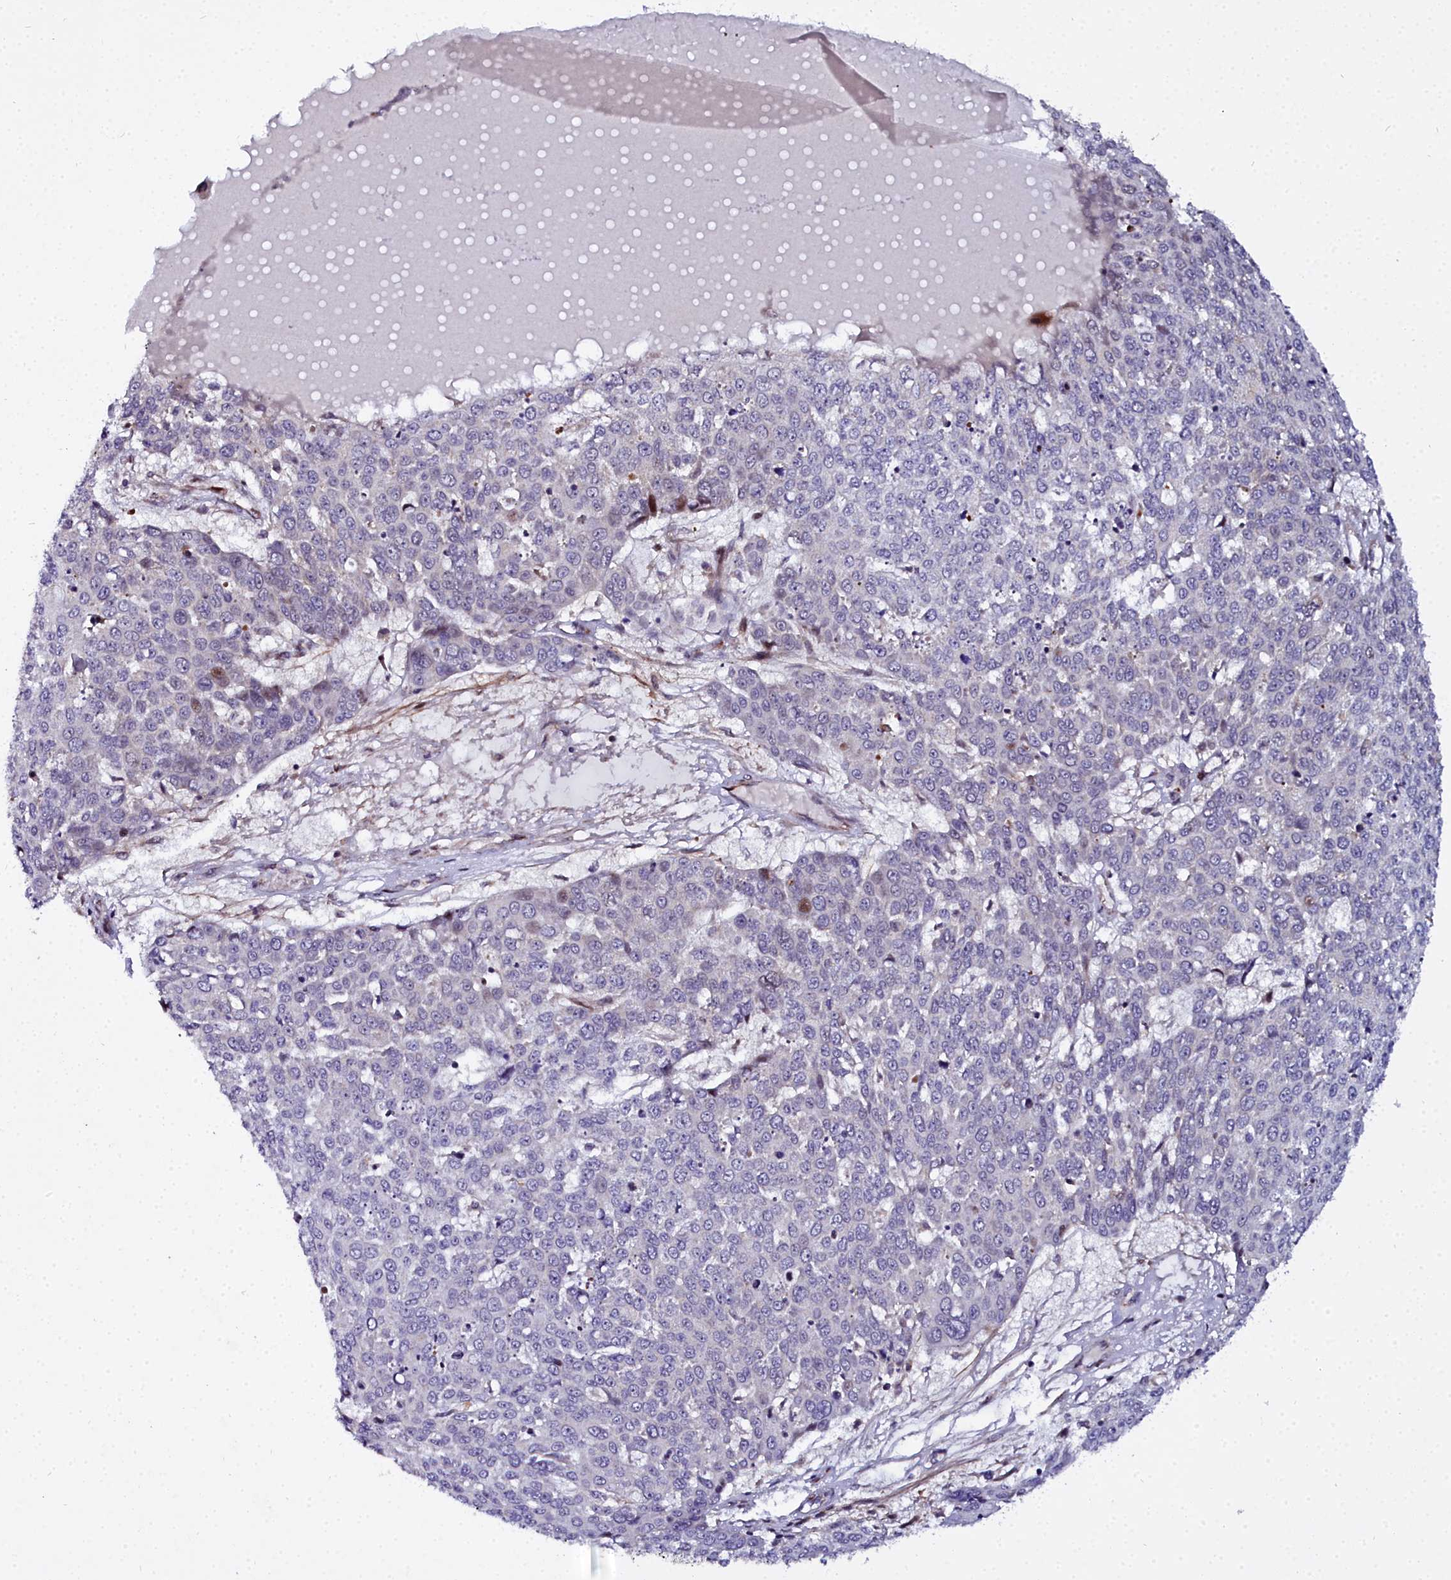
{"staining": {"intensity": "negative", "quantity": "none", "location": "none"}, "tissue": "skin cancer", "cell_type": "Tumor cells", "image_type": "cancer", "snomed": [{"axis": "morphology", "description": "Squamous cell carcinoma, NOS"}, {"axis": "topography", "description": "Skin"}], "caption": "The photomicrograph shows no significant positivity in tumor cells of skin cancer.", "gene": "MRPS11", "patient": {"sex": "male", "age": 71}}